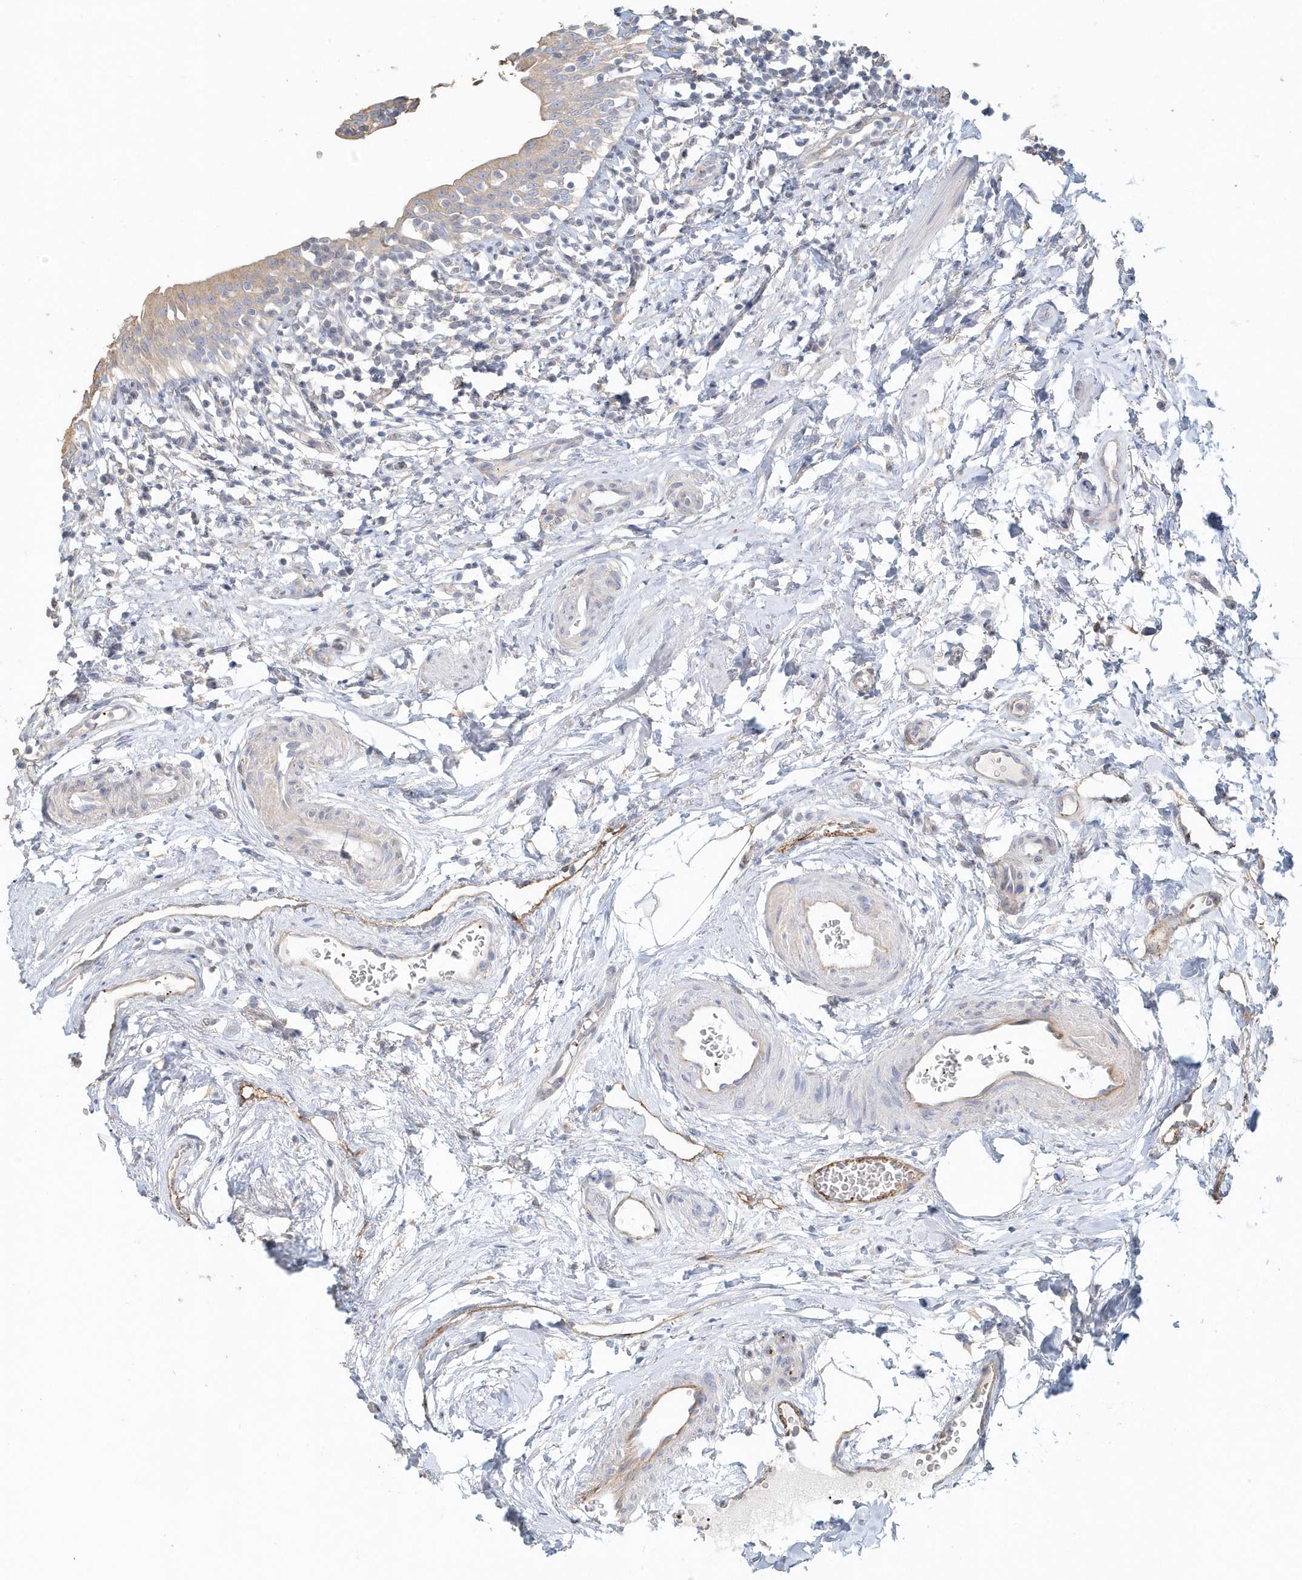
{"staining": {"intensity": "moderate", "quantity": "<25%", "location": "cytoplasmic/membranous"}, "tissue": "urinary bladder", "cell_type": "Urothelial cells", "image_type": "normal", "snomed": [{"axis": "morphology", "description": "Normal tissue, NOS"}, {"axis": "topography", "description": "Urinary bladder"}], "caption": "Urothelial cells display moderate cytoplasmic/membranous expression in approximately <25% of cells in unremarkable urinary bladder.", "gene": "MMRN1", "patient": {"sex": "male", "age": 83}}